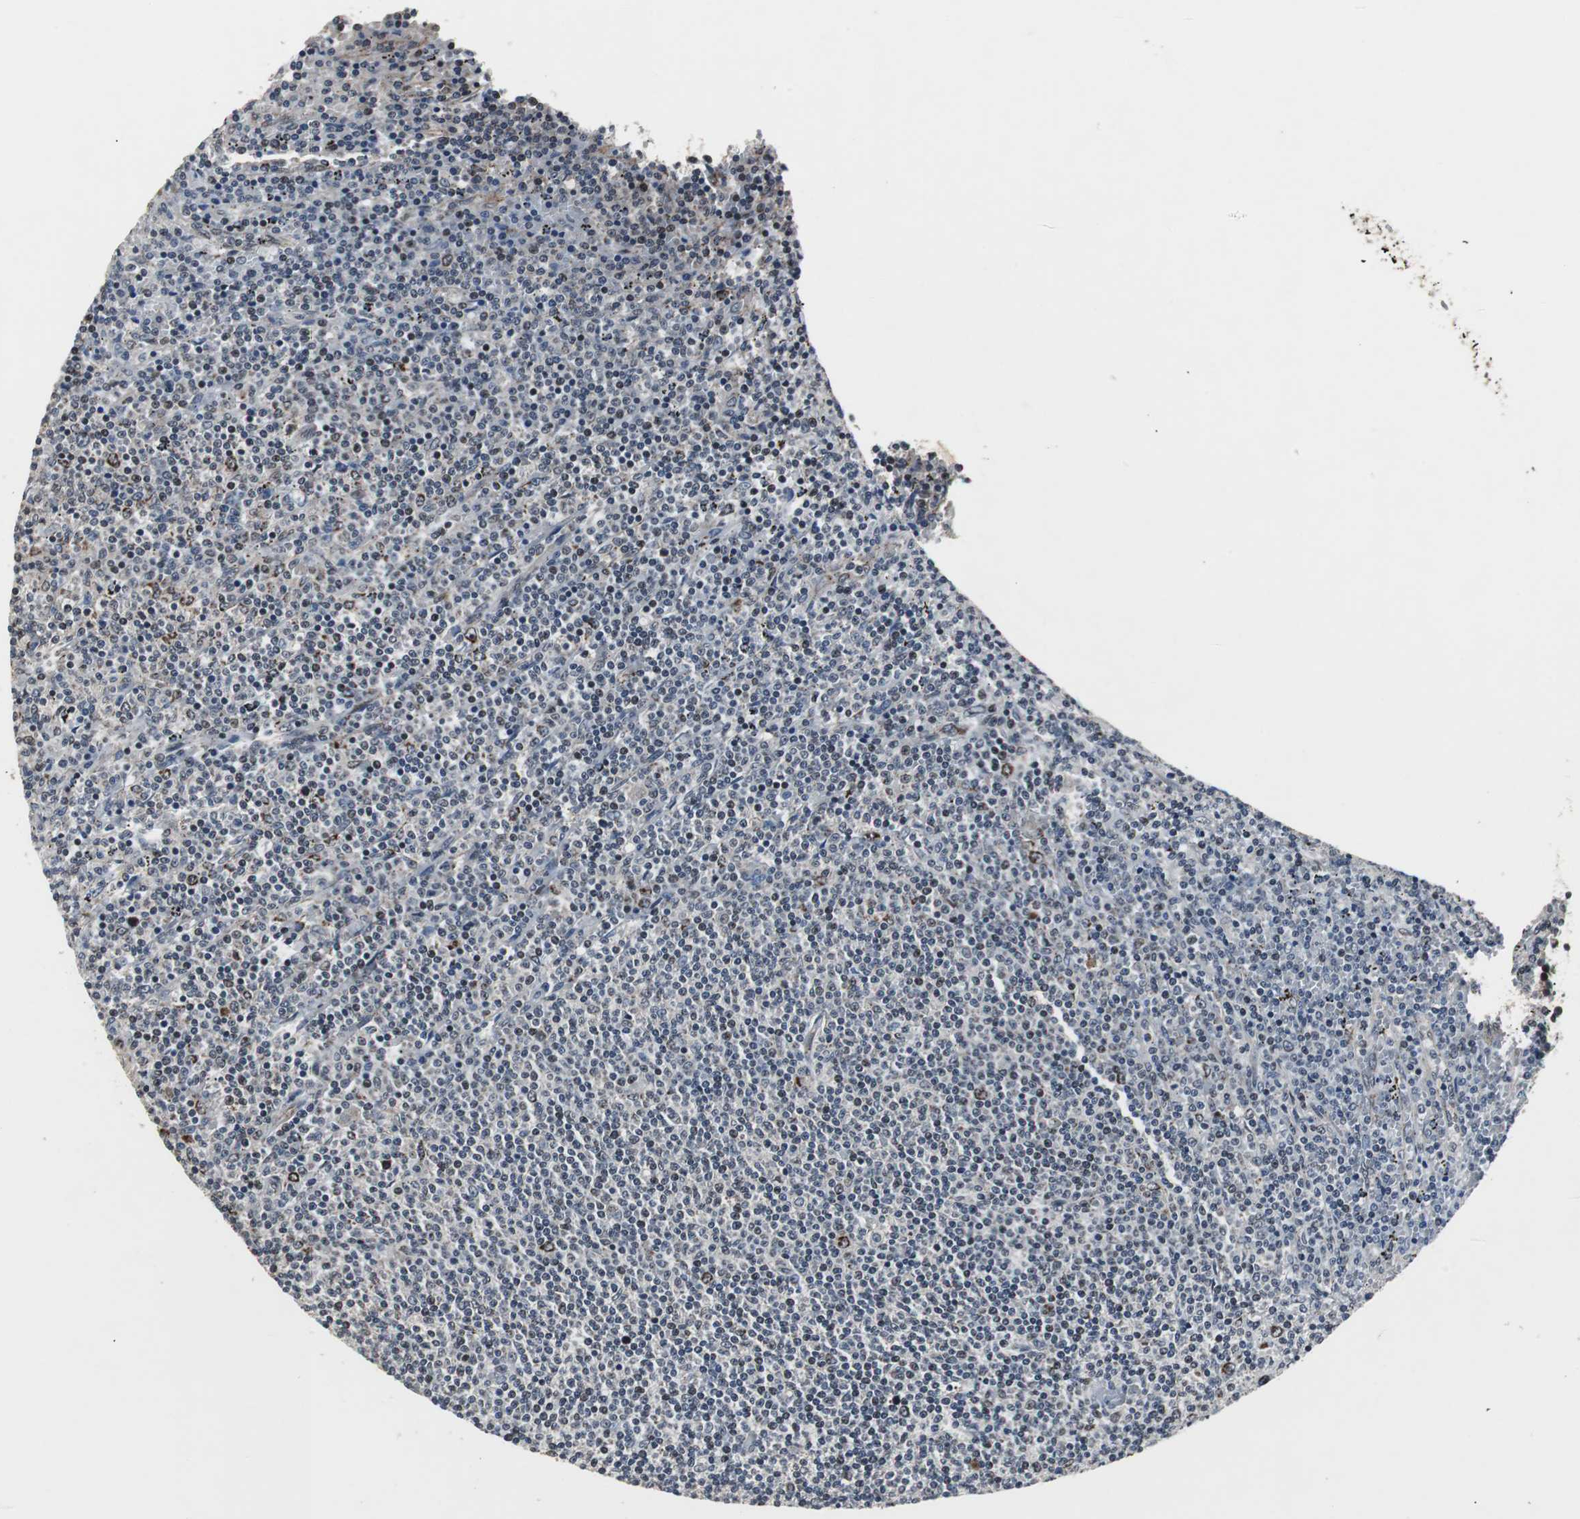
{"staining": {"intensity": "moderate", "quantity": "<25%", "location": "cytoplasmic/membranous"}, "tissue": "lymphoma", "cell_type": "Tumor cells", "image_type": "cancer", "snomed": [{"axis": "morphology", "description": "Malignant lymphoma, non-Hodgkin's type, Low grade"}, {"axis": "topography", "description": "Spleen"}], "caption": "A brown stain highlights moderate cytoplasmic/membranous positivity of a protein in human malignant lymphoma, non-Hodgkin's type (low-grade) tumor cells. The protein of interest is stained brown, and the nuclei are stained in blue (DAB (3,3'-diaminobenzidine) IHC with brightfield microscopy, high magnification).", "gene": "MRPL40", "patient": {"sex": "female", "age": 50}}